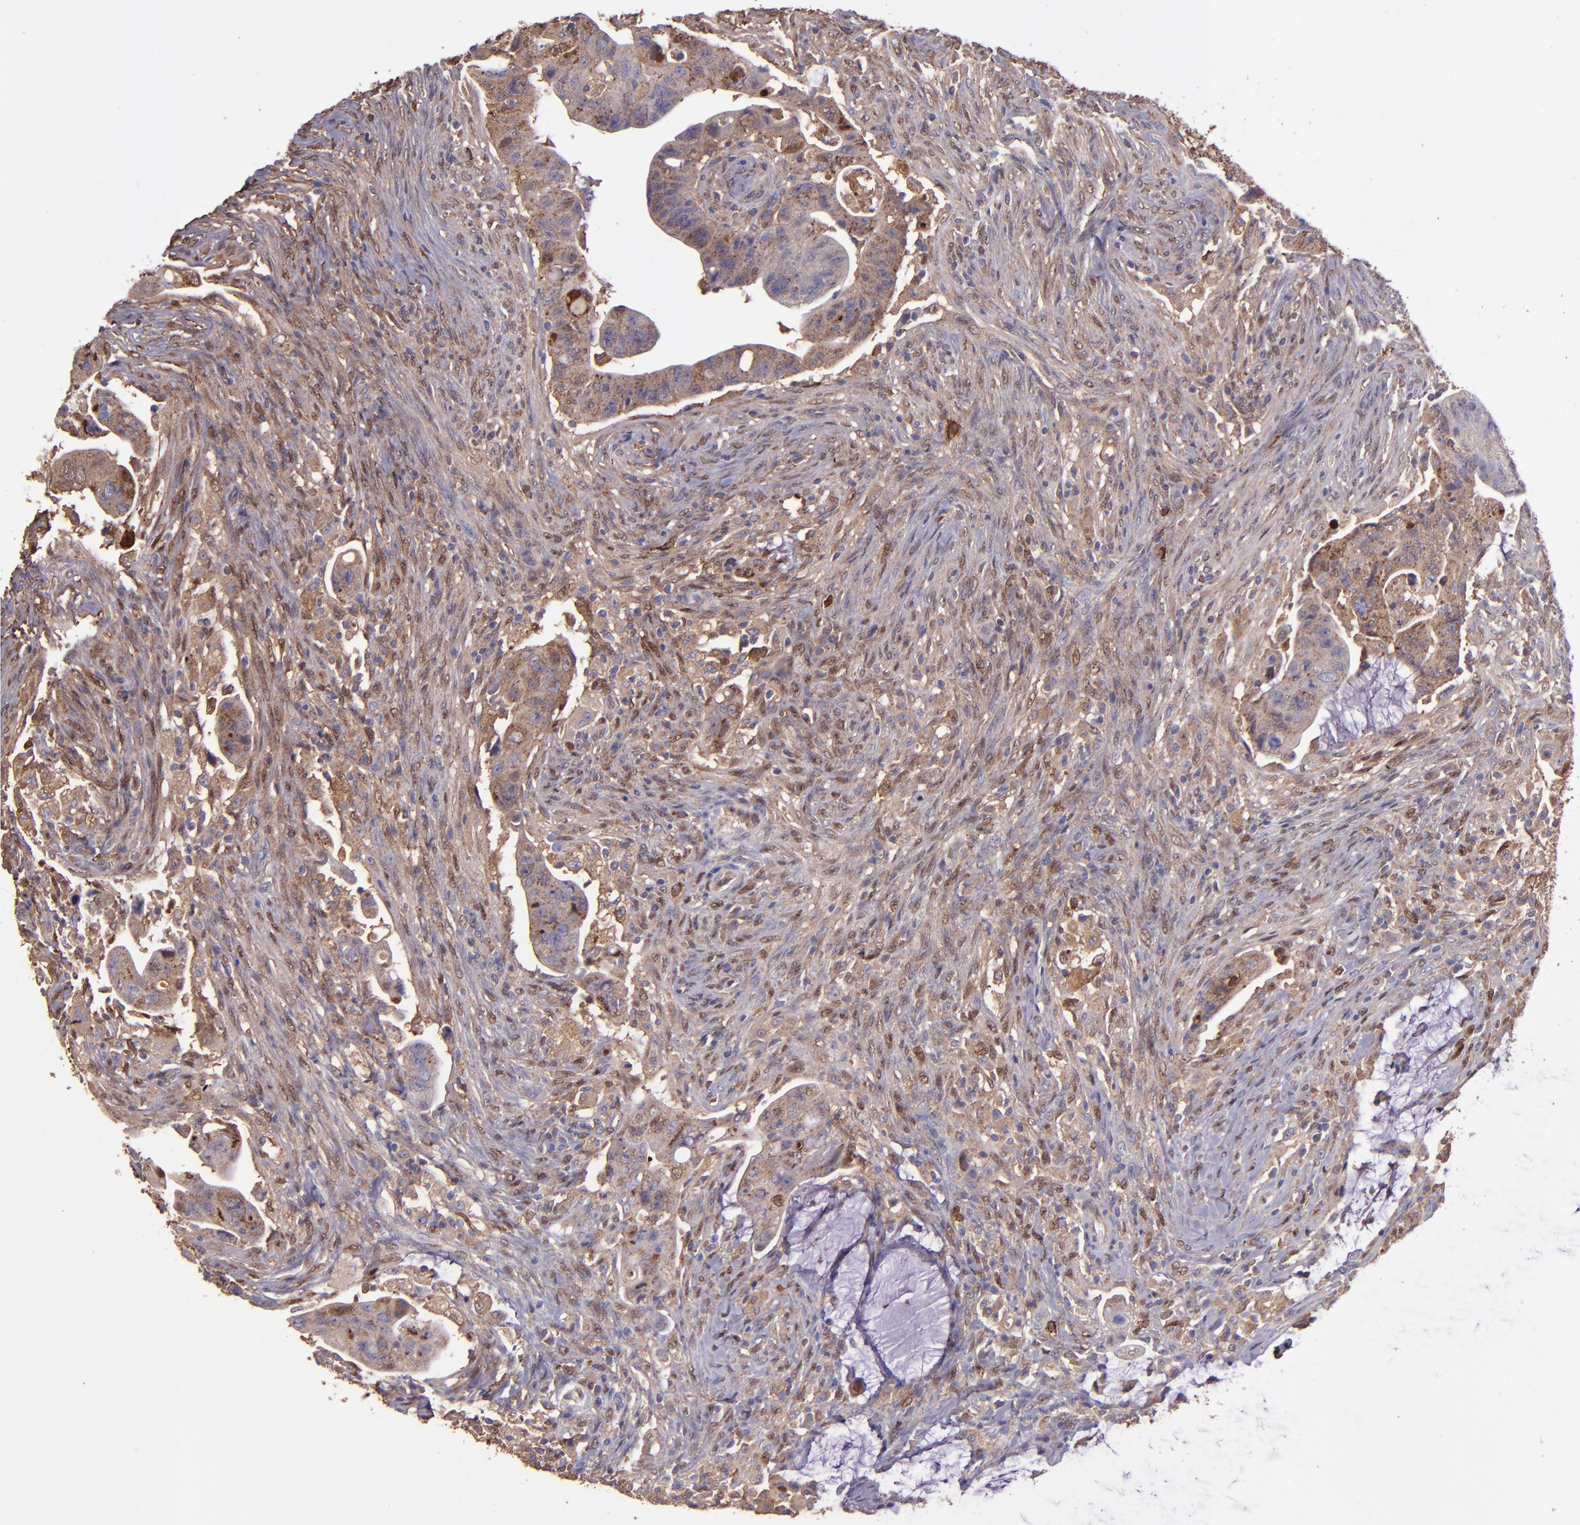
{"staining": {"intensity": "weak", "quantity": ">75%", "location": "cytoplasmic/membranous"}, "tissue": "colorectal cancer", "cell_type": "Tumor cells", "image_type": "cancer", "snomed": [{"axis": "morphology", "description": "Adenocarcinoma, NOS"}, {"axis": "topography", "description": "Rectum"}], "caption": "DAB (3,3'-diaminobenzidine) immunohistochemical staining of human colorectal adenocarcinoma displays weak cytoplasmic/membranous protein positivity in about >75% of tumor cells. The staining was performed using DAB, with brown indicating positive protein expression. Nuclei are stained blue with hematoxylin.", "gene": "WASHC1", "patient": {"sex": "female", "age": 71}}